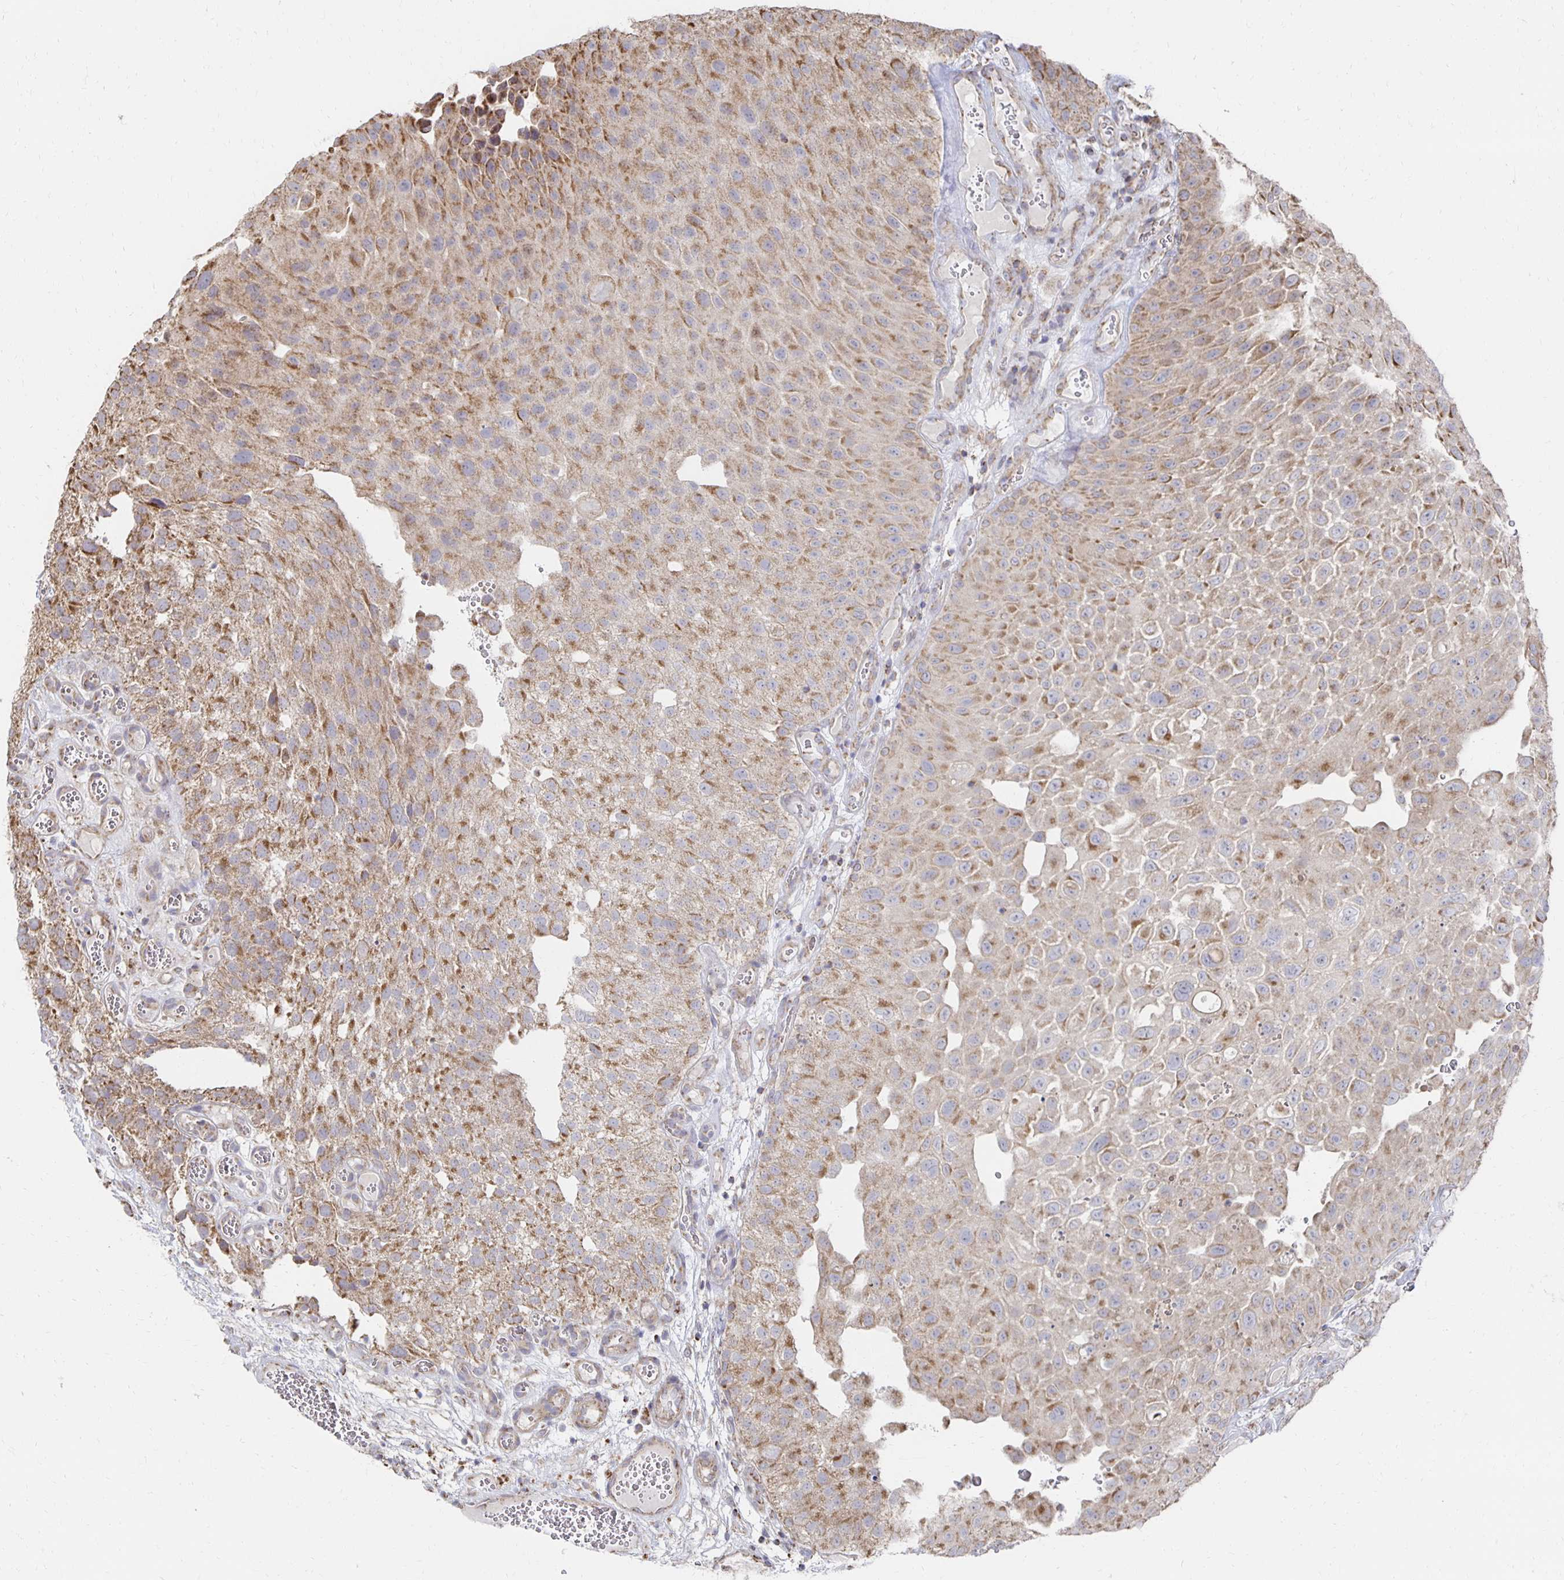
{"staining": {"intensity": "moderate", "quantity": ">75%", "location": "cytoplasmic/membranous"}, "tissue": "urothelial cancer", "cell_type": "Tumor cells", "image_type": "cancer", "snomed": [{"axis": "morphology", "description": "Urothelial carcinoma, Low grade"}, {"axis": "topography", "description": "Urinary bladder"}], "caption": "DAB (3,3'-diaminobenzidine) immunohistochemical staining of low-grade urothelial carcinoma reveals moderate cytoplasmic/membranous protein positivity in about >75% of tumor cells.", "gene": "NKX2-8", "patient": {"sex": "male", "age": 72}}